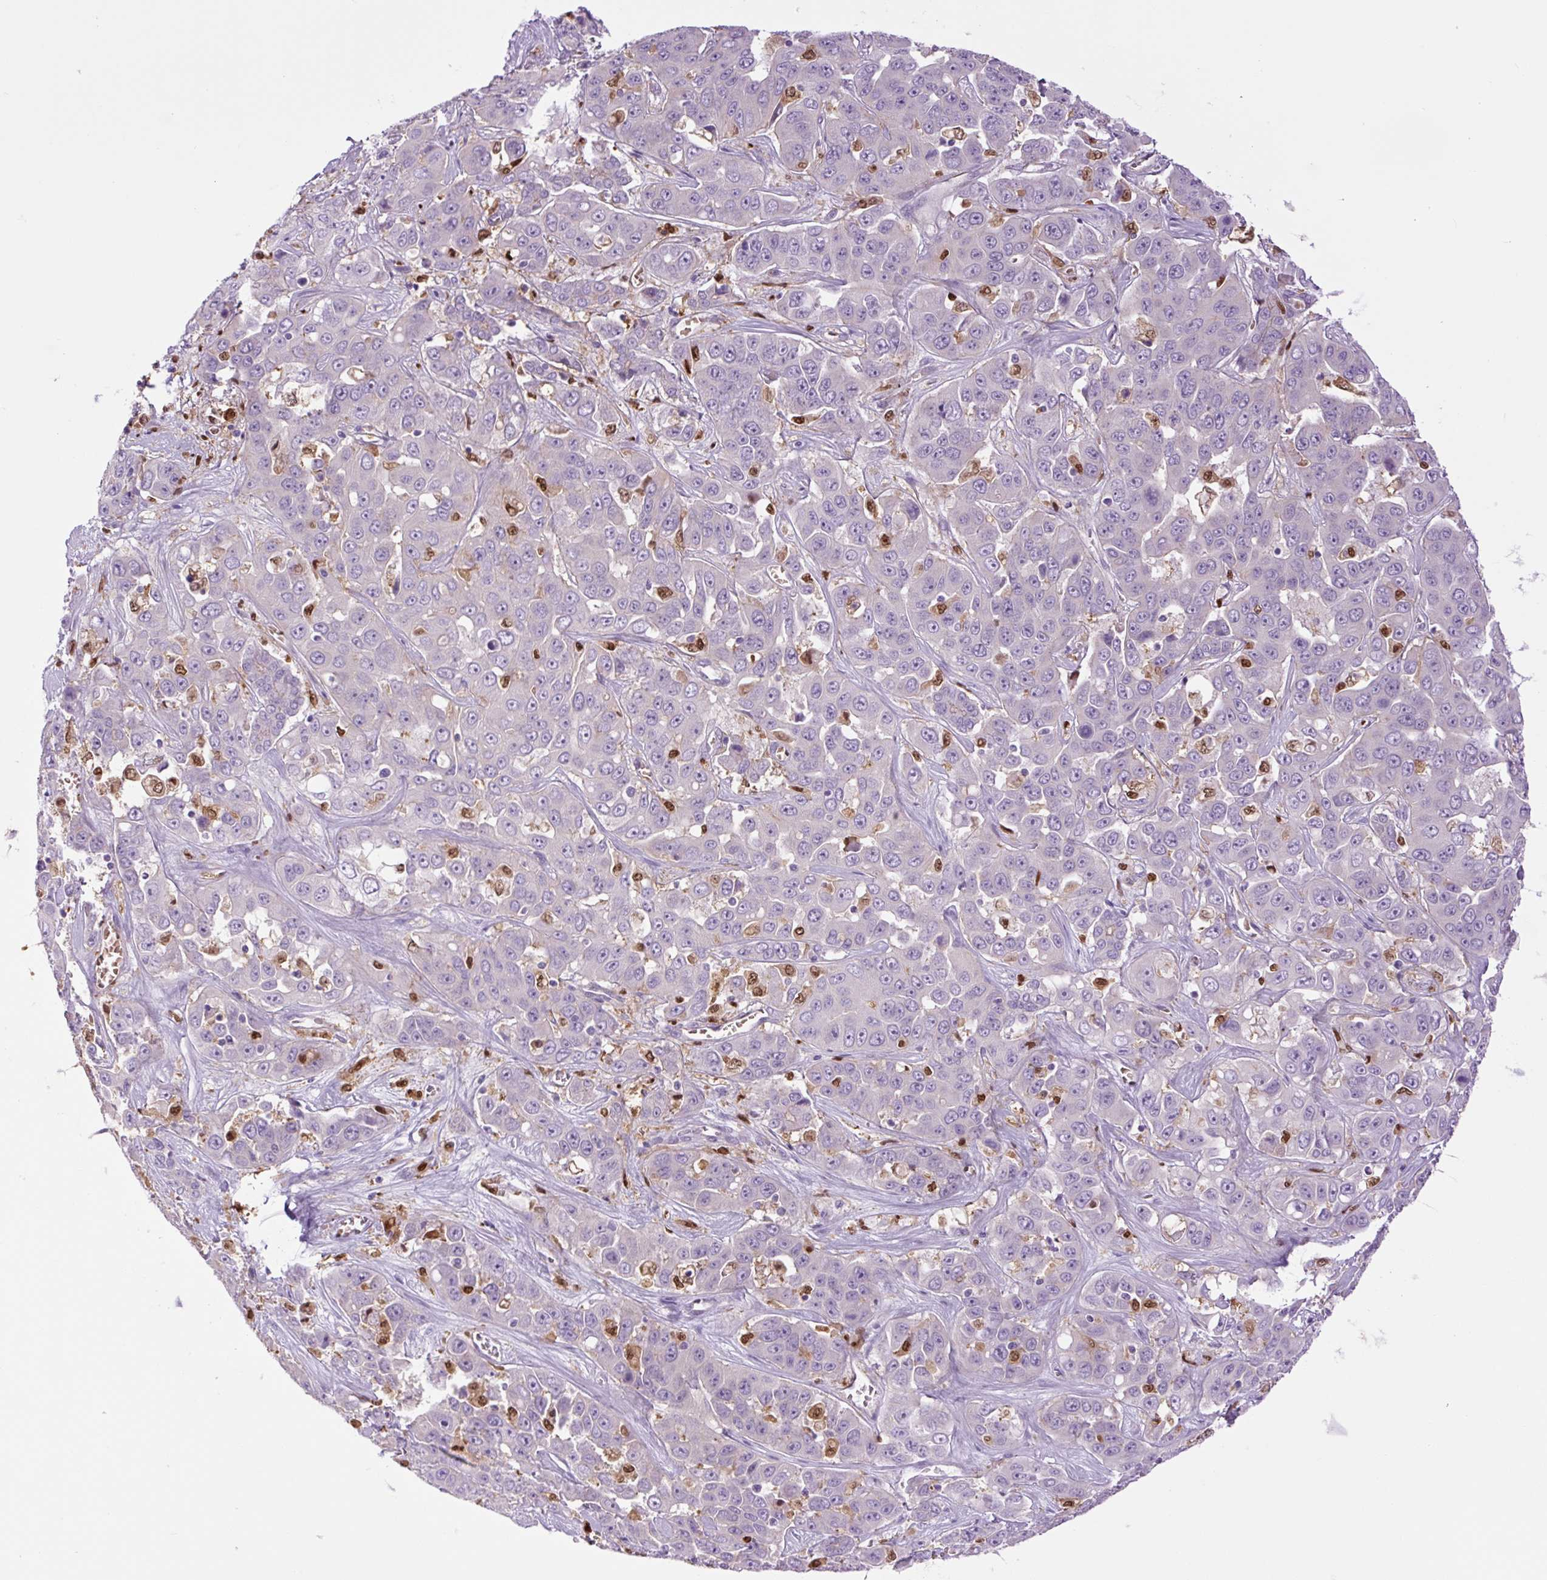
{"staining": {"intensity": "negative", "quantity": "none", "location": "none"}, "tissue": "liver cancer", "cell_type": "Tumor cells", "image_type": "cancer", "snomed": [{"axis": "morphology", "description": "Cholangiocarcinoma"}, {"axis": "topography", "description": "Liver"}], "caption": "Tumor cells are negative for protein expression in human liver cancer. (Immunohistochemistry, brightfield microscopy, high magnification).", "gene": "SPI1", "patient": {"sex": "female", "age": 52}}